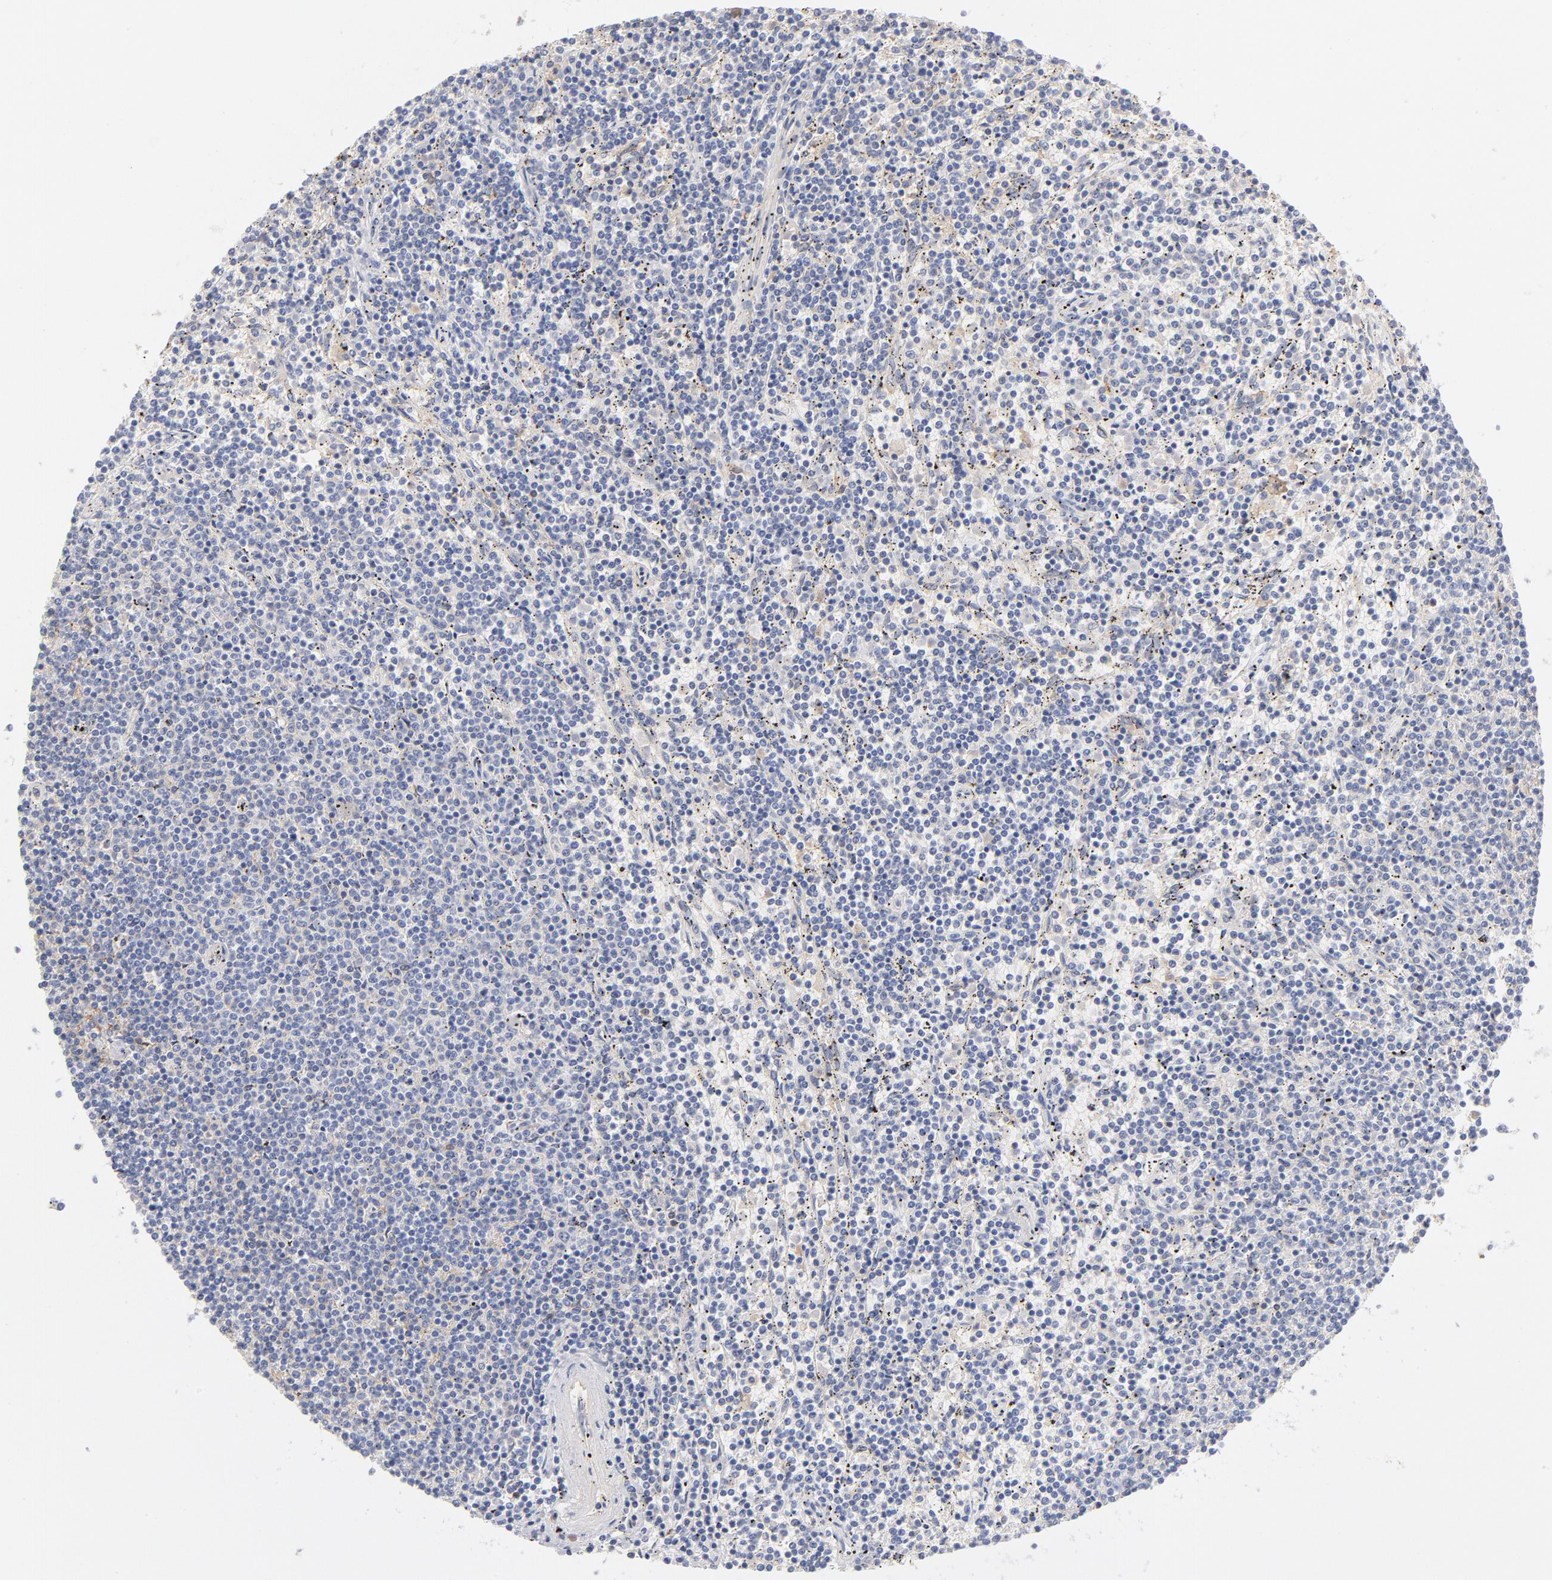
{"staining": {"intensity": "negative", "quantity": "none", "location": "none"}, "tissue": "lymphoma", "cell_type": "Tumor cells", "image_type": "cancer", "snomed": [{"axis": "morphology", "description": "Malignant lymphoma, non-Hodgkin's type, Low grade"}, {"axis": "topography", "description": "Spleen"}], "caption": "This is a image of immunohistochemistry staining of low-grade malignant lymphoma, non-Hodgkin's type, which shows no staining in tumor cells. Brightfield microscopy of IHC stained with DAB (brown) and hematoxylin (blue), captured at high magnification.", "gene": "C3", "patient": {"sex": "female", "age": 50}}